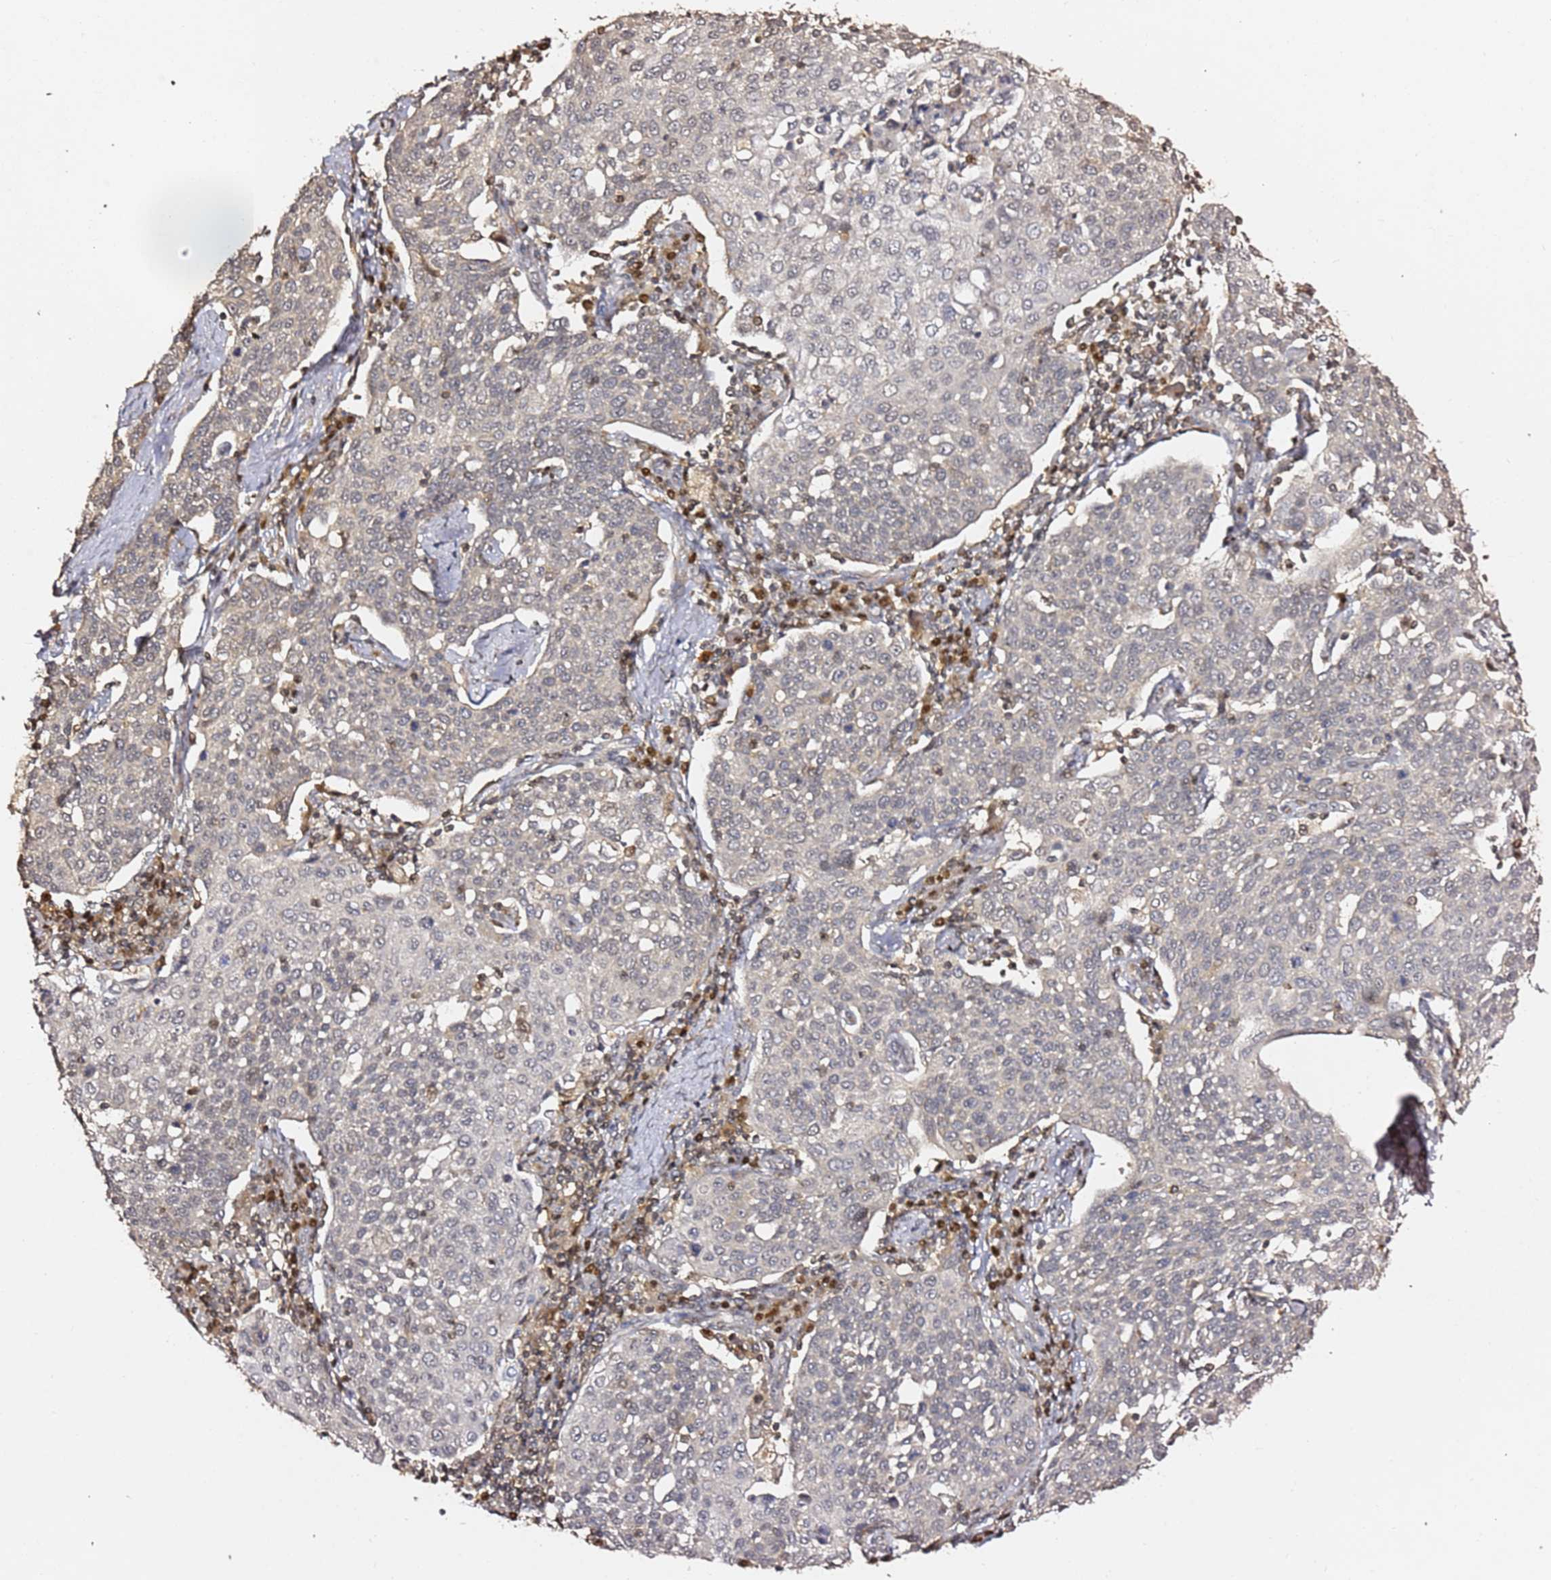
{"staining": {"intensity": "negative", "quantity": "none", "location": "none"}, "tissue": "cervical cancer", "cell_type": "Tumor cells", "image_type": "cancer", "snomed": [{"axis": "morphology", "description": "Squamous cell carcinoma, NOS"}, {"axis": "topography", "description": "Cervix"}], "caption": "High magnification brightfield microscopy of cervical cancer (squamous cell carcinoma) stained with DAB (3,3'-diaminobenzidine) (brown) and counterstained with hematoxylin (blue): tumor cells show no significant expression. Brightfield microscopy of immunohistochemistry stained with DAB (3,3'-diaminobenzidine) (brown) and hematoxylin (blue), captured at high magnification.", "gene": "OR5V1", "patient": {"sex": "female", "age": 34}}